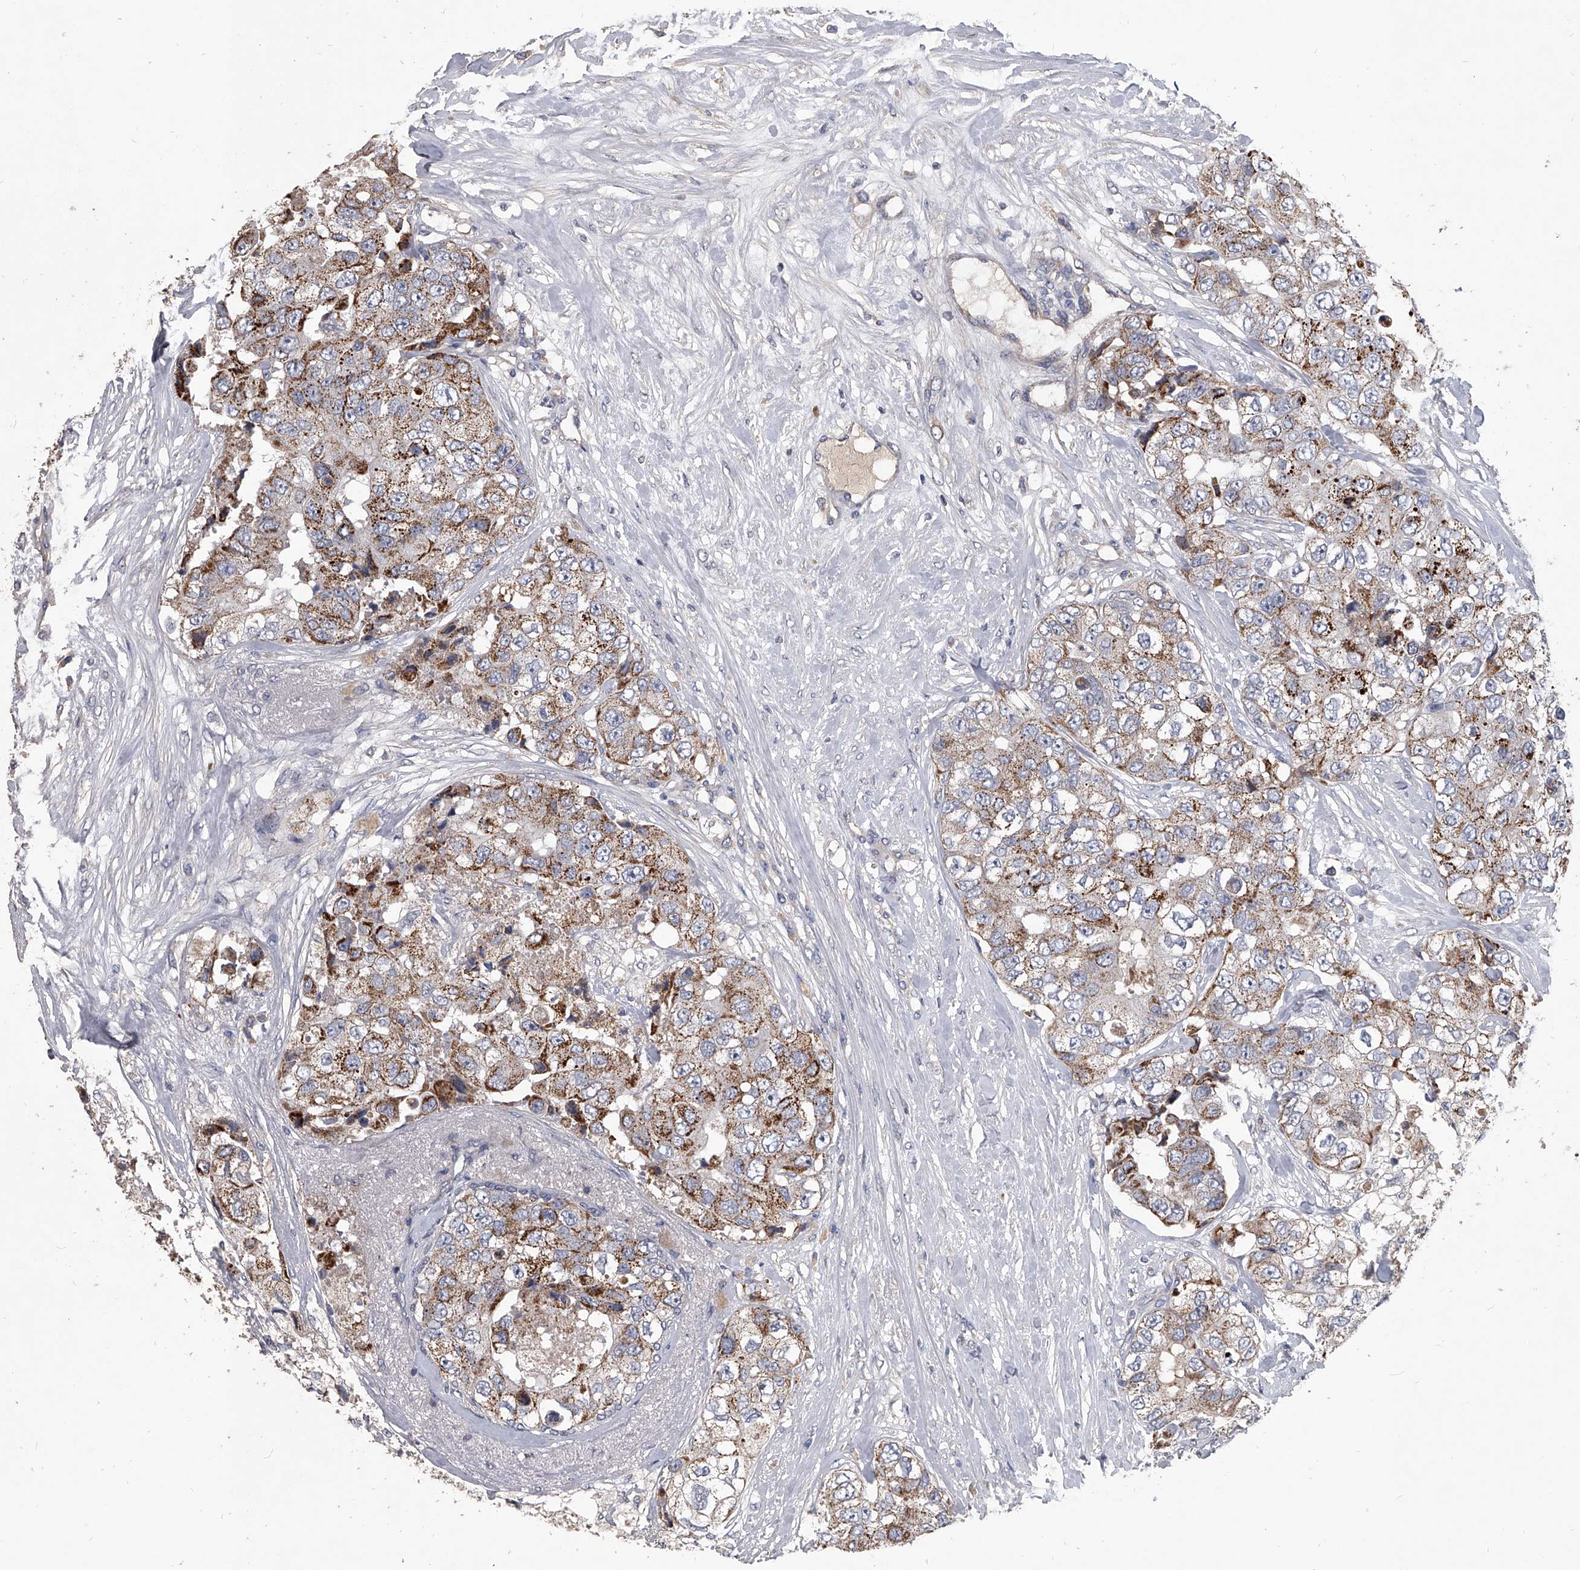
{"staining": {"intensity": "moderate", "quantity": ">75%", "location": "cytoplasmic/membranous"}, "tissue": "breast cancer", "cell_type": "Tumor cells", "image_type": "cancer", "snomed": [{"axis": "morphology", "description": "Duct carcinoma"}, {"axis": "topography", "description": "Breast"}], "caption": "There is medium levels of moderate cytoplasmic/membranous expression in tumor cells of infiltrating ductal carcinoma (breast), as demonstrated by immunohistochemical staining (brown color).", "gene": "NRP1", "patient": {"sex": "female", "age": 62}}